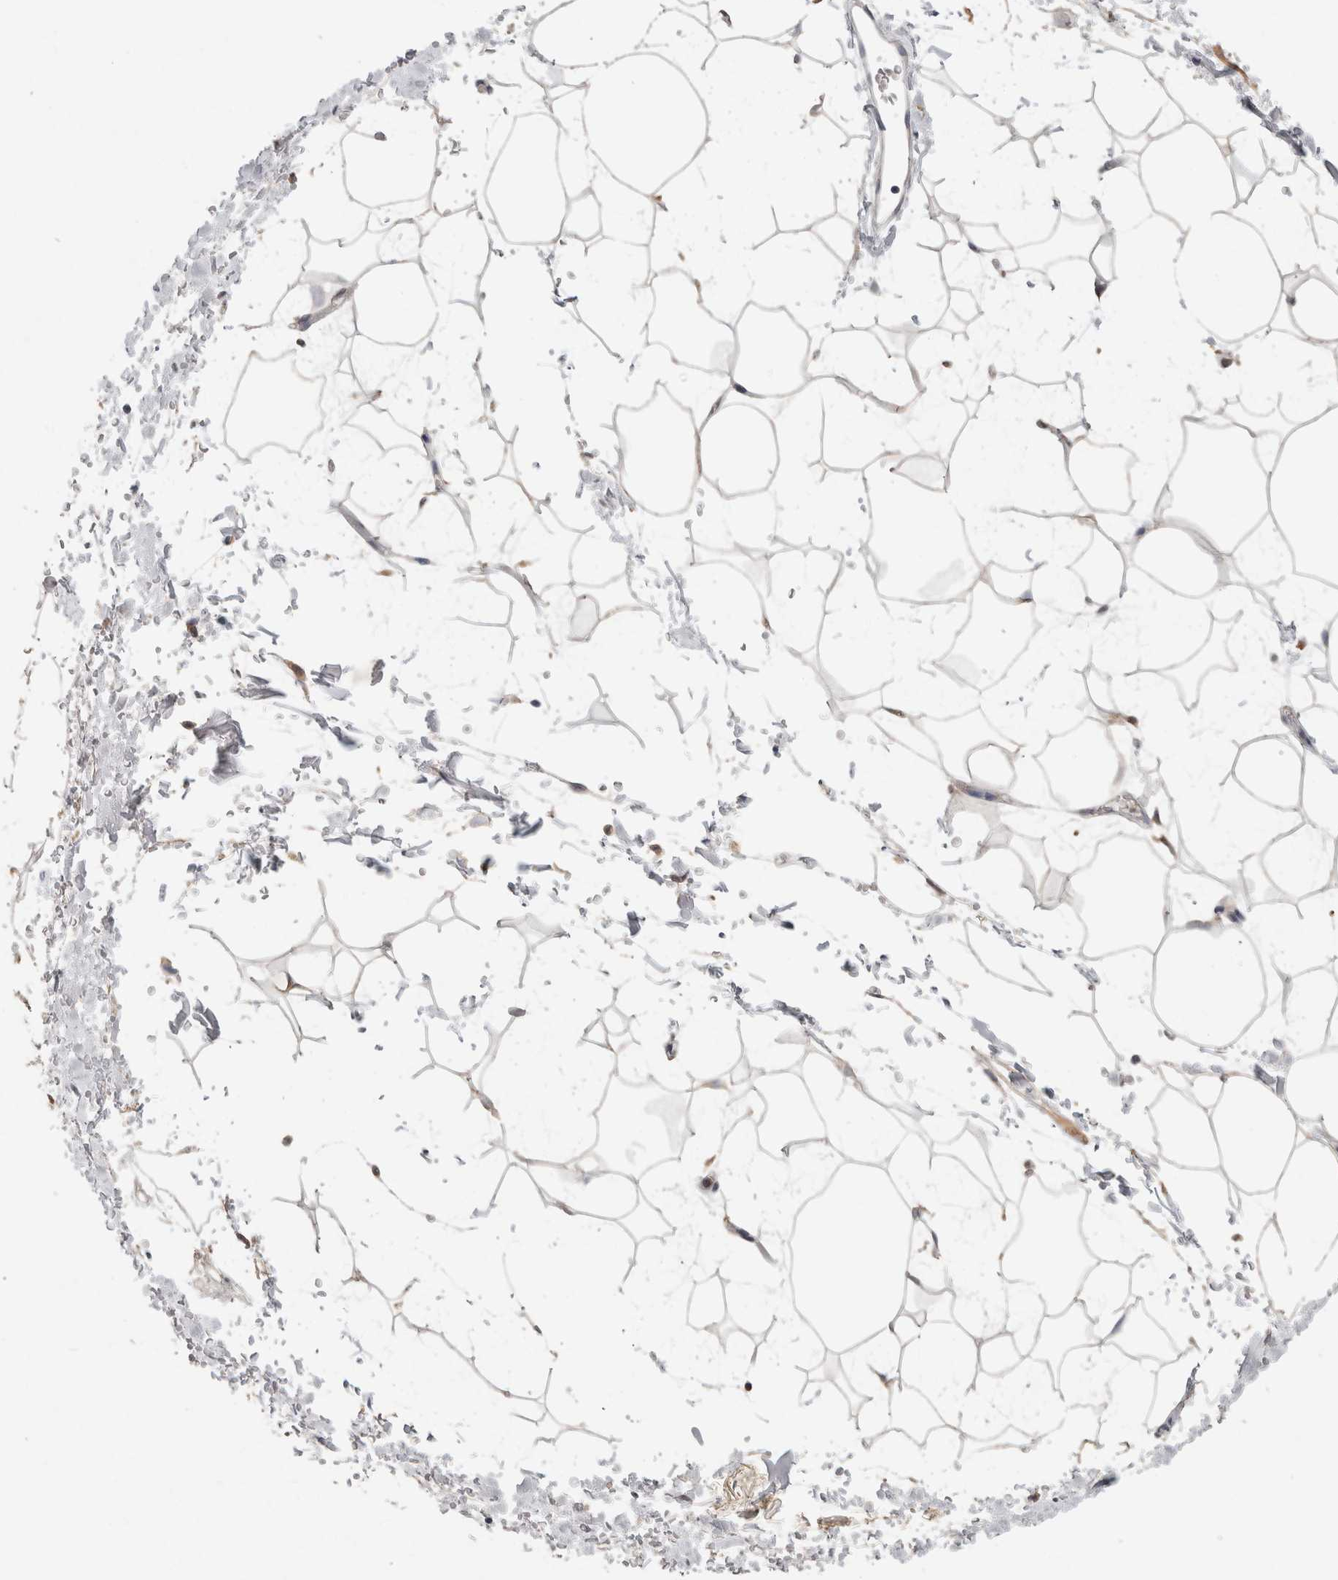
{"staining": {"intensity": "negative", "quantity": "none", "location": "none"}, "tissue": "adipose tissue", "cell_type": "Adipocytes", "image_type": "normal", "snomed": [{"axis": "morphology", "description": "Normal tissue, NOS"}, {"axis": "topography", "description": "Soft tissue"}], "caption": "DAB (3,3'-diaminobenzidine) immunohistochemical staining of benign adipose tissue exhibits no significant positivity in adipocytes. The staining was performed using DAB (3,3'-diaminobenzidine) to visualize the protein expression in brown, while the nuclei were stained in blue with hematoxylin (Magnification: 20x).", "gene": "RAB14", "patient": {"sex": "male", "age": 72}}